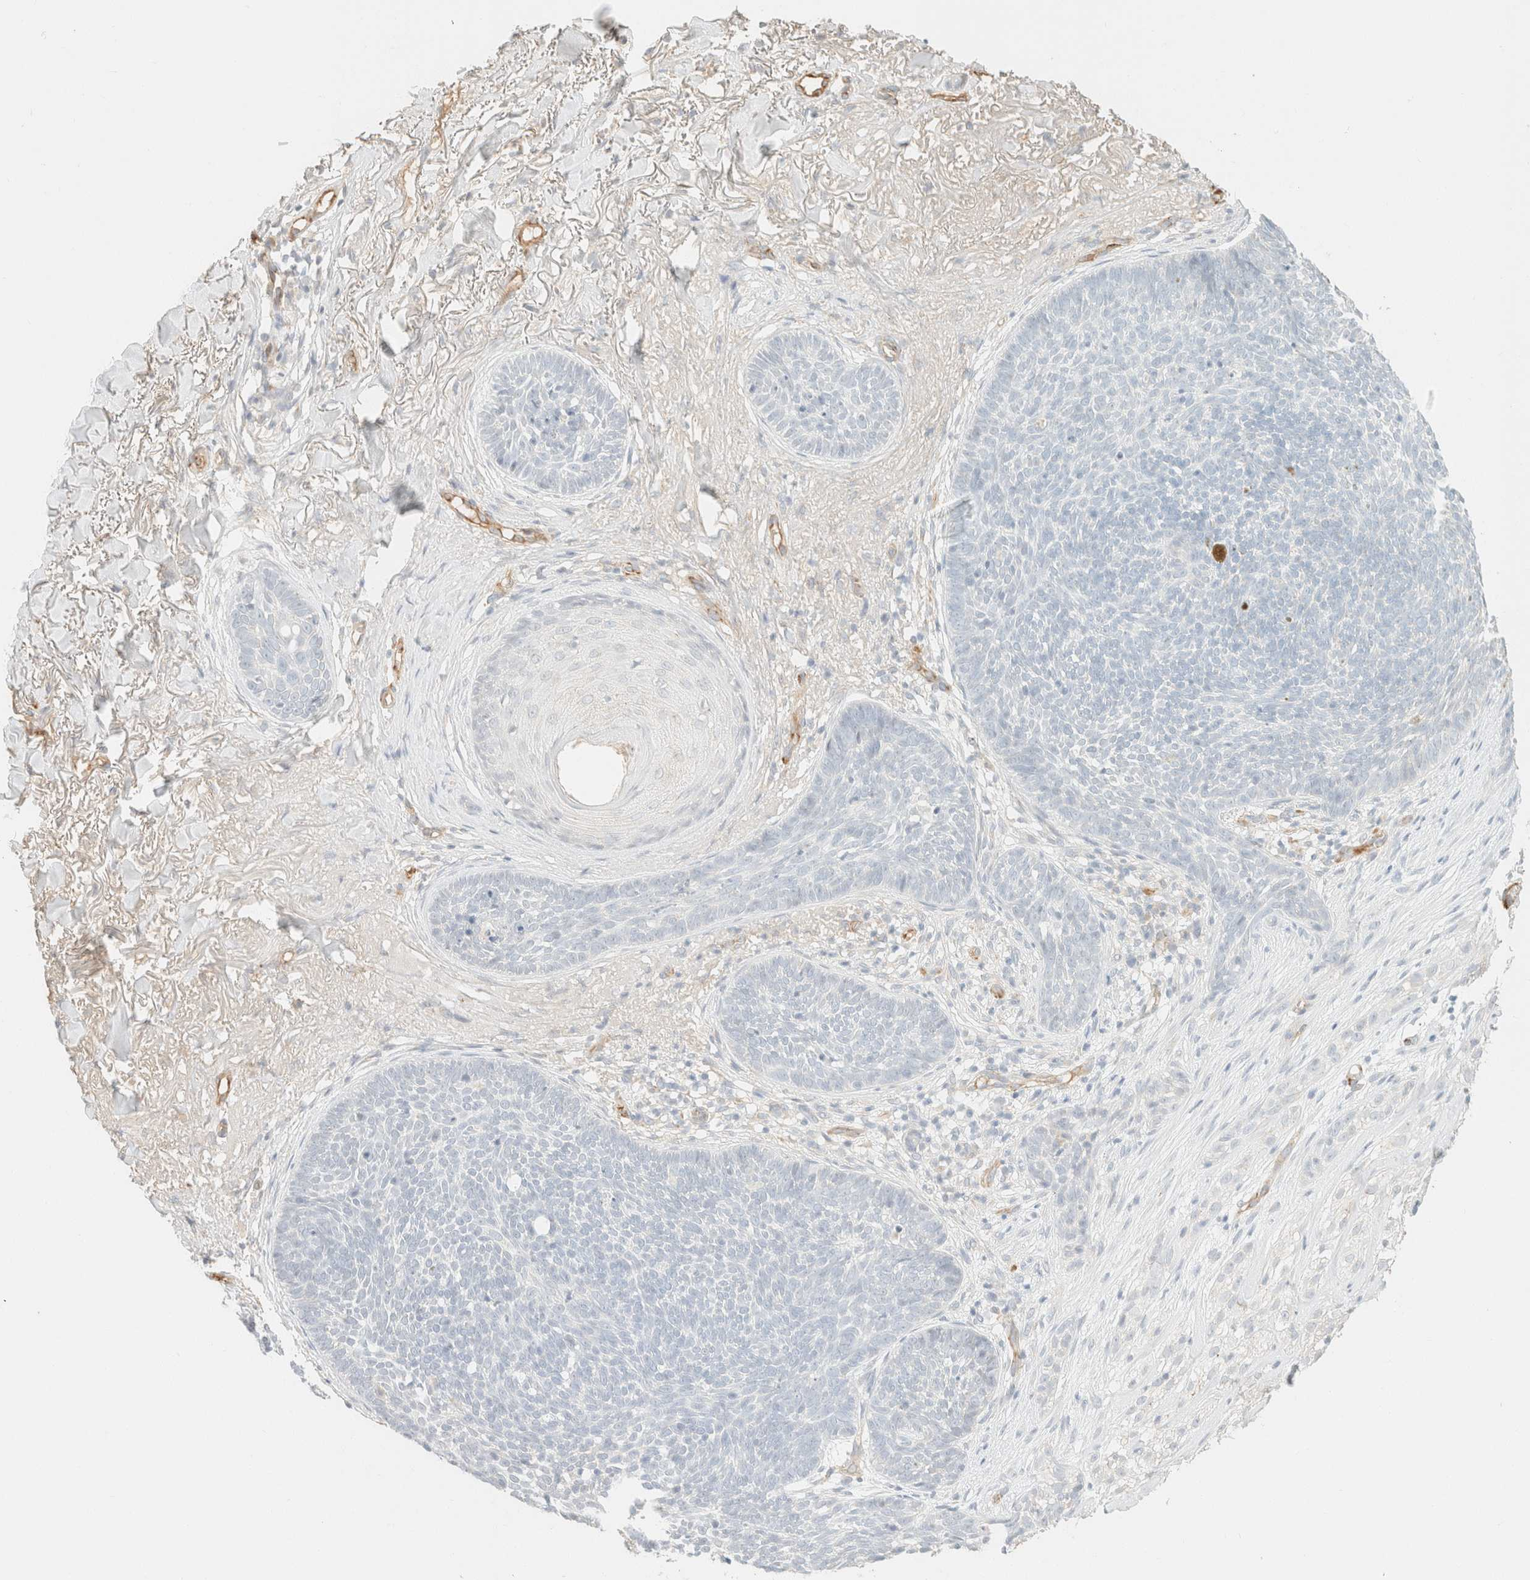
{"staining": {"intensity": "negative", "quantity": "none", "location": "none"}, "tissue": "skin cancer", "cell_type": "Tumor cells", "image_type": "cancer", "snomed": [{"axis": "morphology", "description": "Basal cell carcinoma"}, {"axis": "topography", "description": "Skin"}], "caption": "The IHC image has no significant staining in tumor cells of skin cancer (basal cell carcinoma) tissue.", "gene": "SPARCL1", "patient": {"sex": "female", "age": 70}}